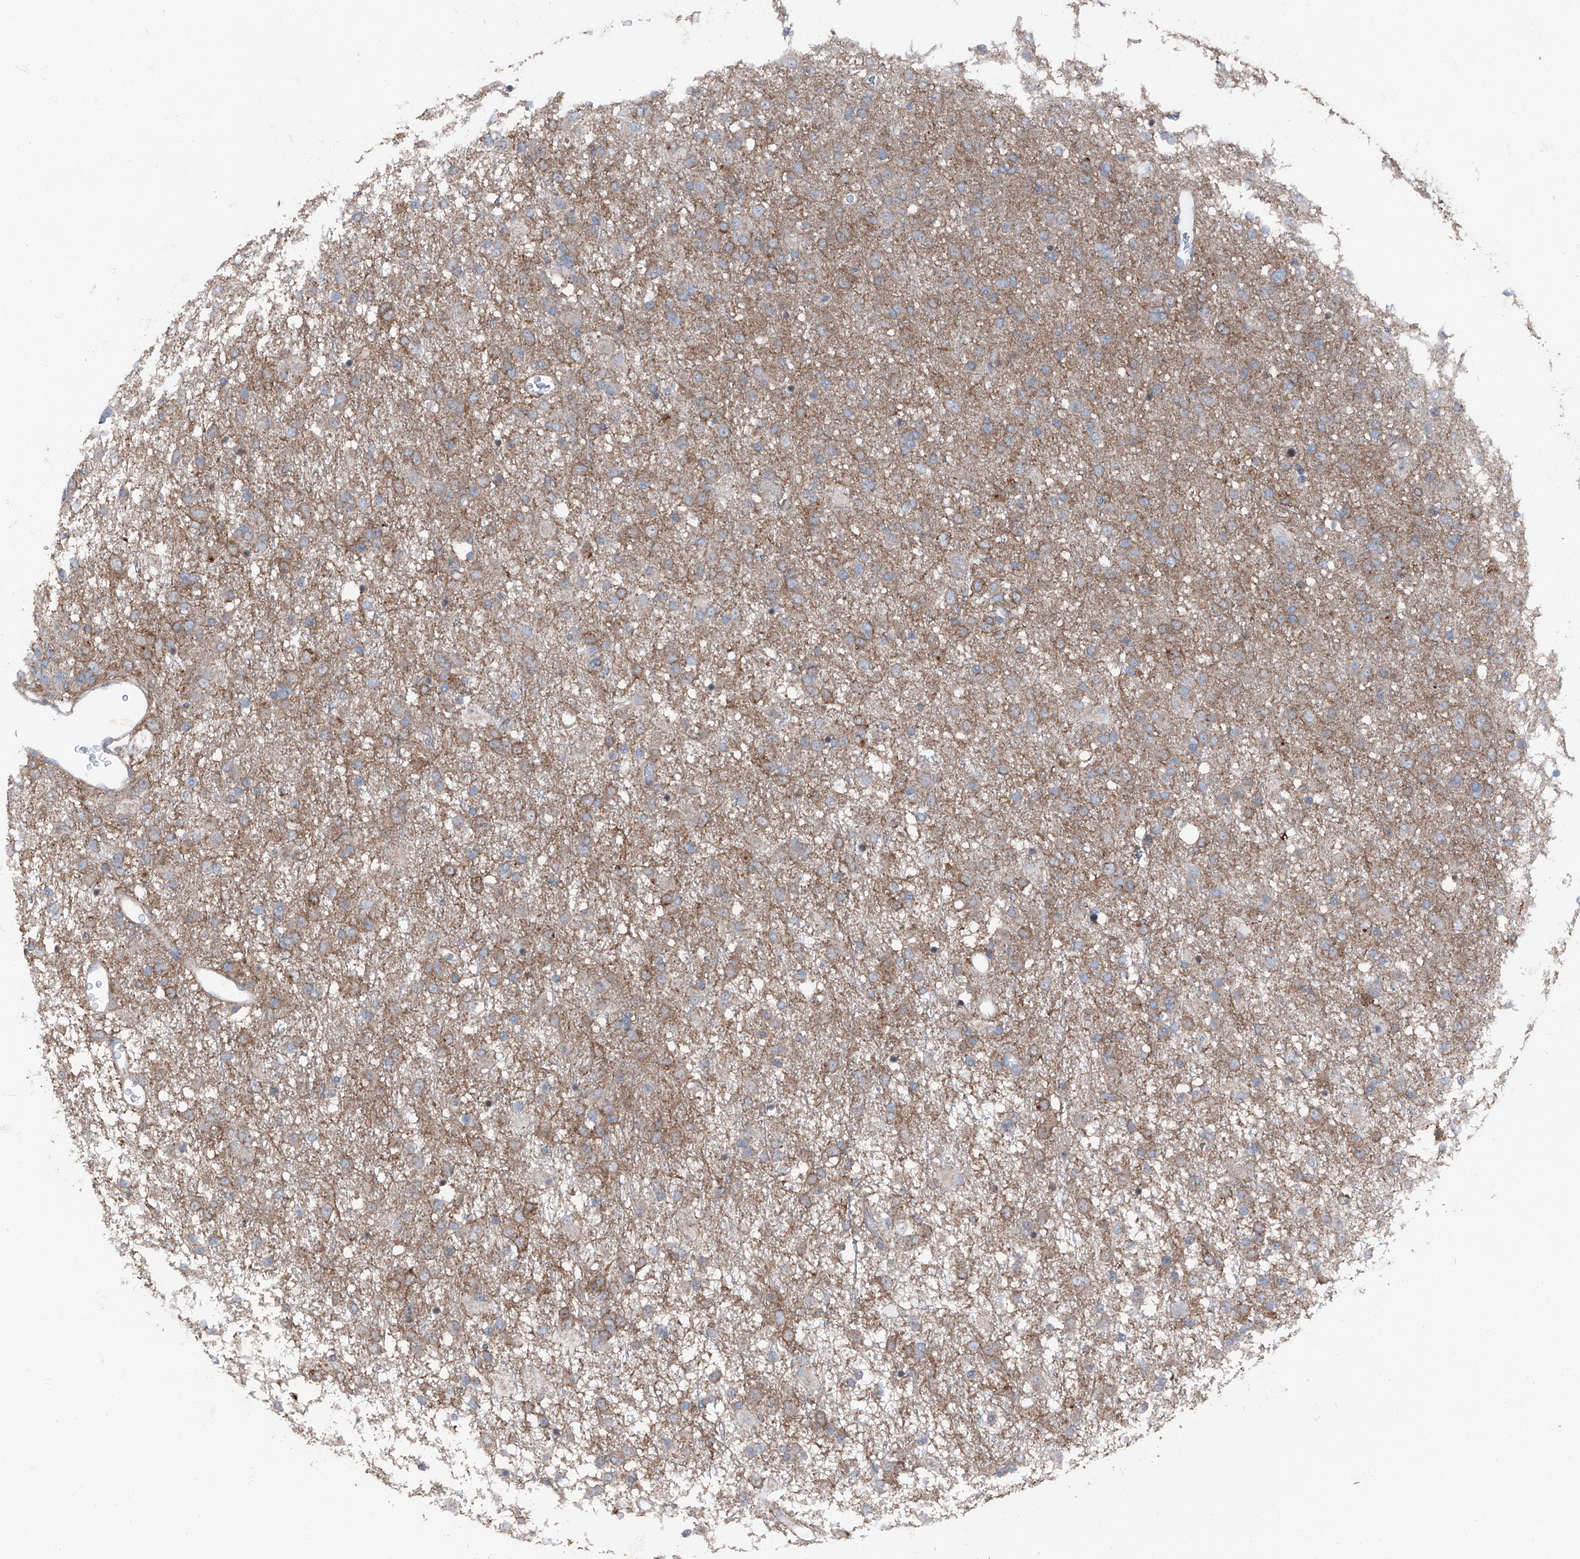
{"staining": {"intensity": "moderate", "quantity": "<25%", "location": "cytoplasmic/membranous"}, "tissue": "glioma", "cell_type": "Tumor cells", "image_type": "cancer", "snomed": [{"axis": "morphology", "description": "Glioma, malignant, Low grade"}, {"axis": "topography", "description": "Brain"}], "caption": "Protein expression by immunohistochemistry displays moderate cytoplasmic/membranous staining in approximately <25% of tumor cells in malignant glioma (low-grade). Immunohistochemistry (ihc) stains the protein in brown and the nuclei are stained blue.", "gene": "GPR142", "patient": {"sex": "male", "age": 65}}